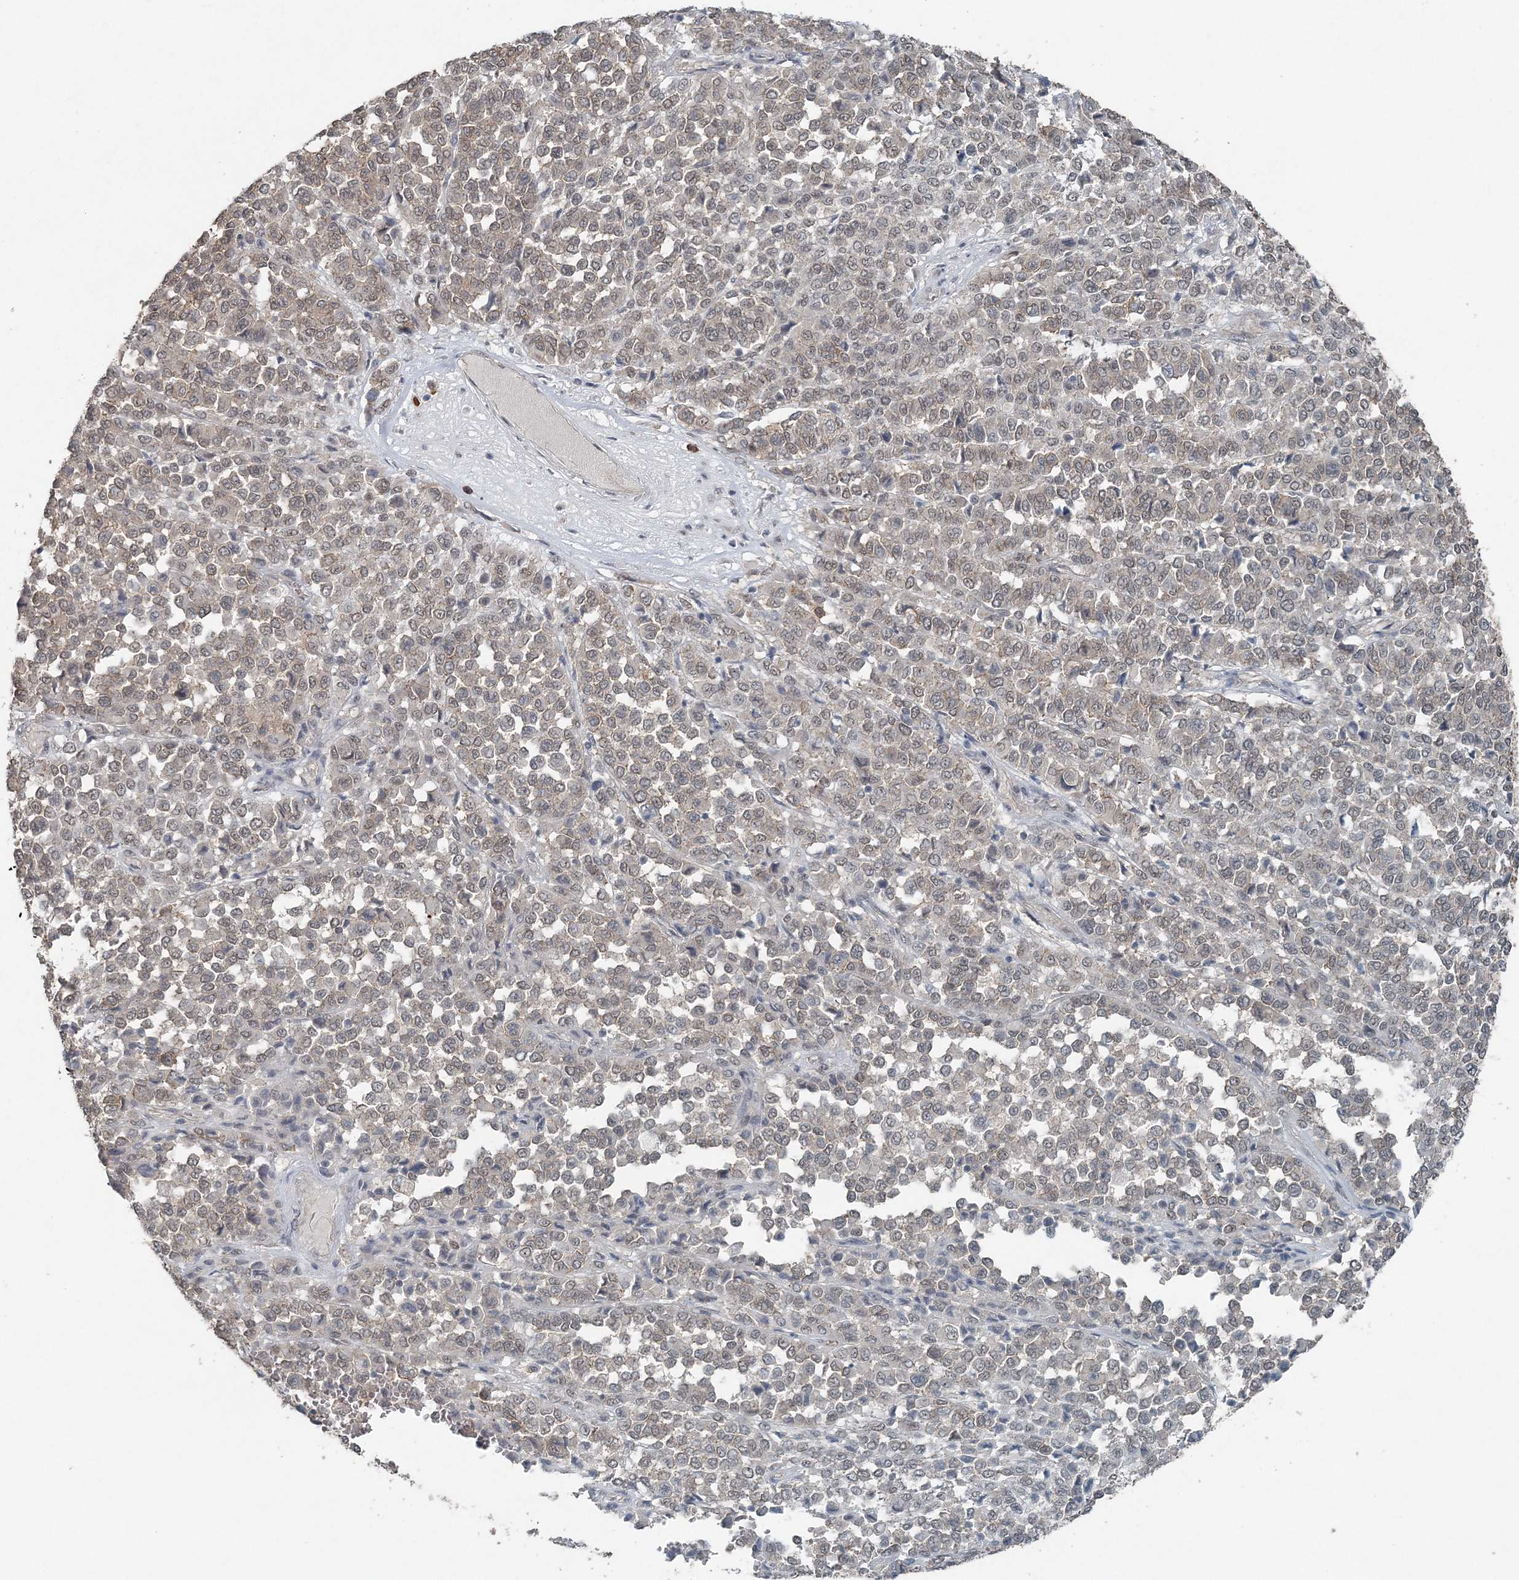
{"staining": {"intensity": "negative", "quantity": "none", "location": "none"}, "tissue": "melanoma", "cell_type": "Tumor cells", "image_type": "cancer", "snomed": [{"axis": "morphology", "description": "Malignant melanoma, Metastatic site"}, {"axis": "topography", "description": "Pancreas"}], "caption": "The image shows no significant positivity in tumor cells of malignant melanoma (metastatic site).", "gene": "VSIG2", "patient": {"sex": "female", "age": 30}}